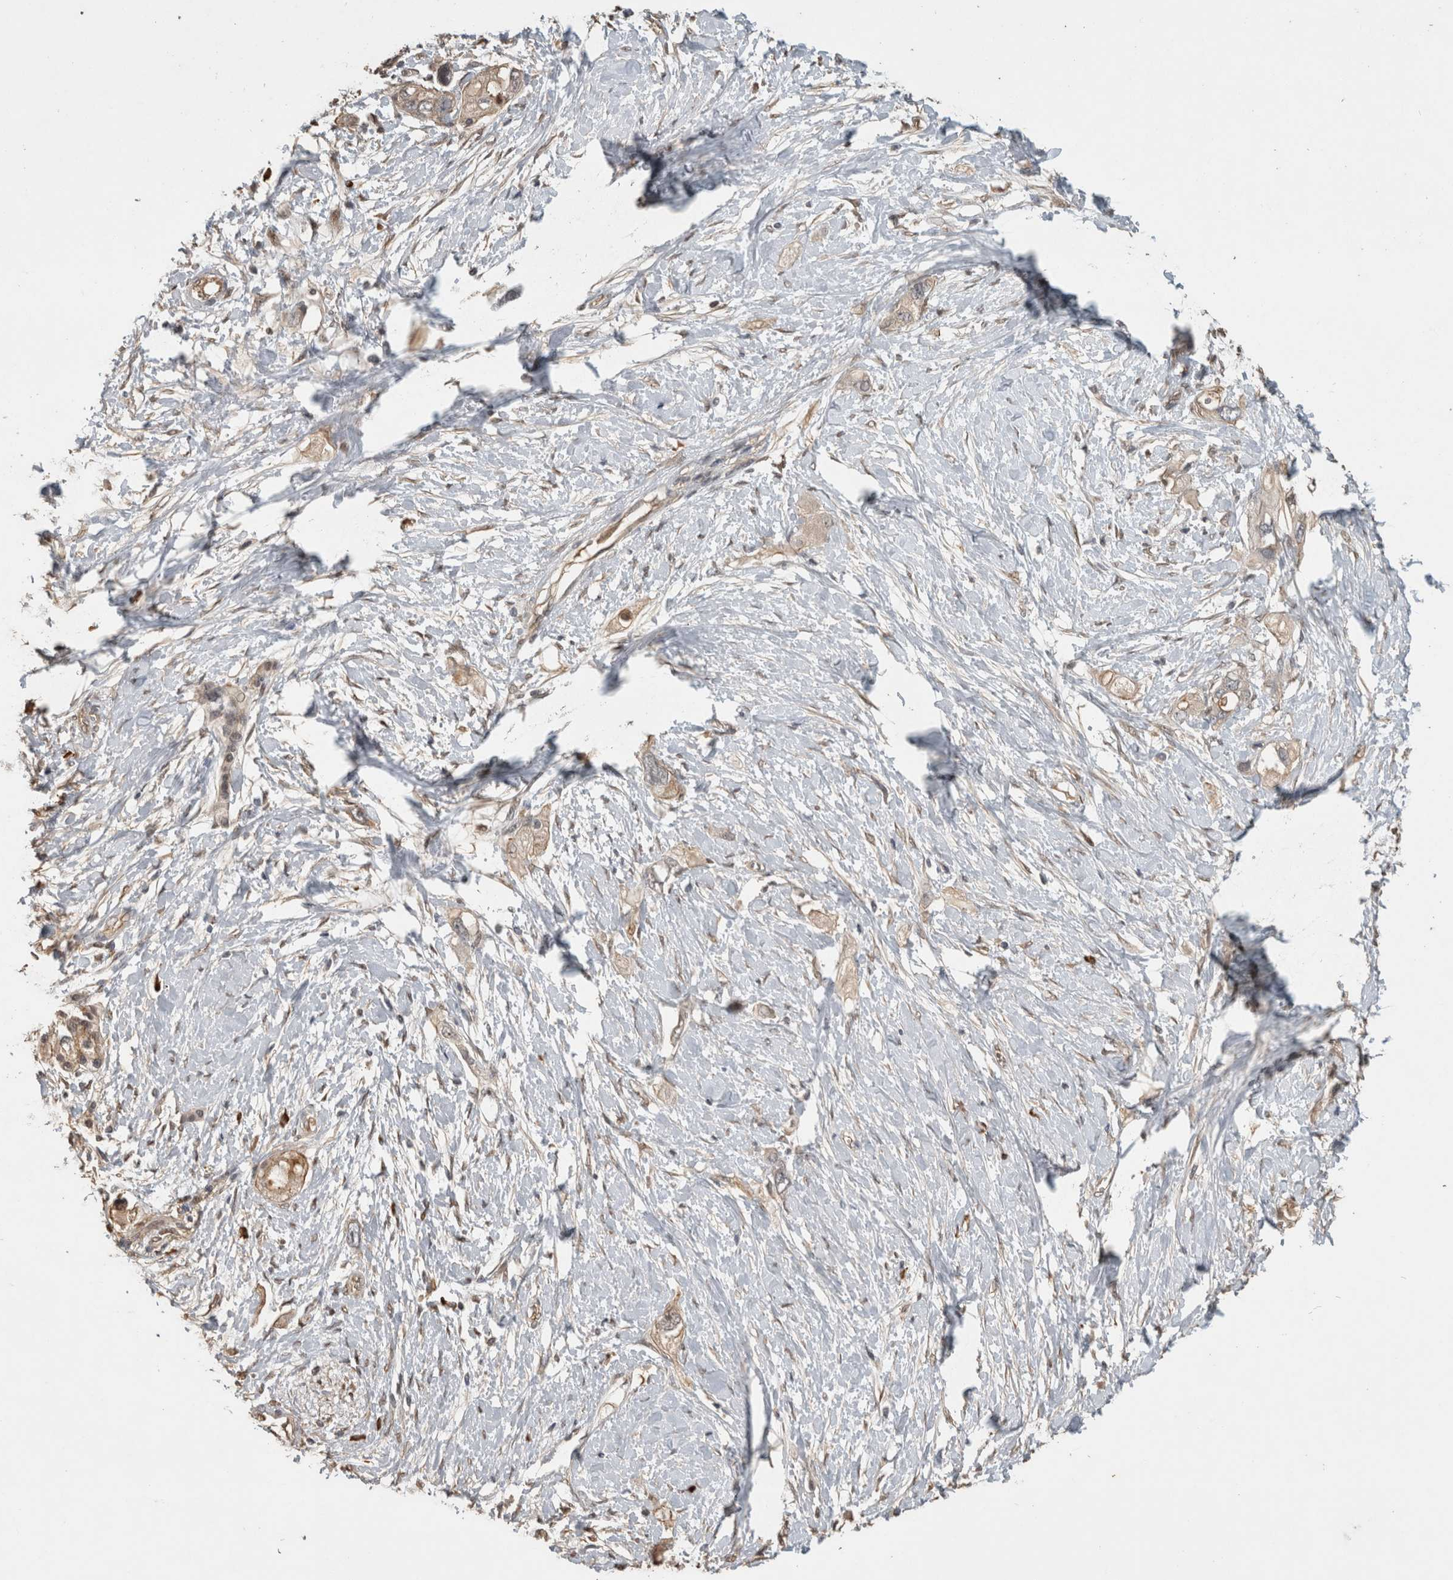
{"staining": {"intensity": "weak", "quantity": "25%-75%", "location": "cytoplasmic/membranous"}, "tissue": "pancreatic cancer", "cell_type": "Tumor cells", "image_type": "cancer", "snomed": [{"axis": "morphology", "description": "Adenocarcinoma, NOS"}, {"axis": "topography", "description": "Pancreas"}], "caption": "The image reveals immunohistochemical staining of pancreatic adenocarcinoma. There is weak cytoplasmic/membranous staining is appreciated in approximately 25%-75% of tumor cells. (Stains: DAB in brown, nuclei in blue, Microscopy: brightfield microscopy at high magnification).", "gene": "RHPN1", "patient": {"sex": "female", "age": 56}}